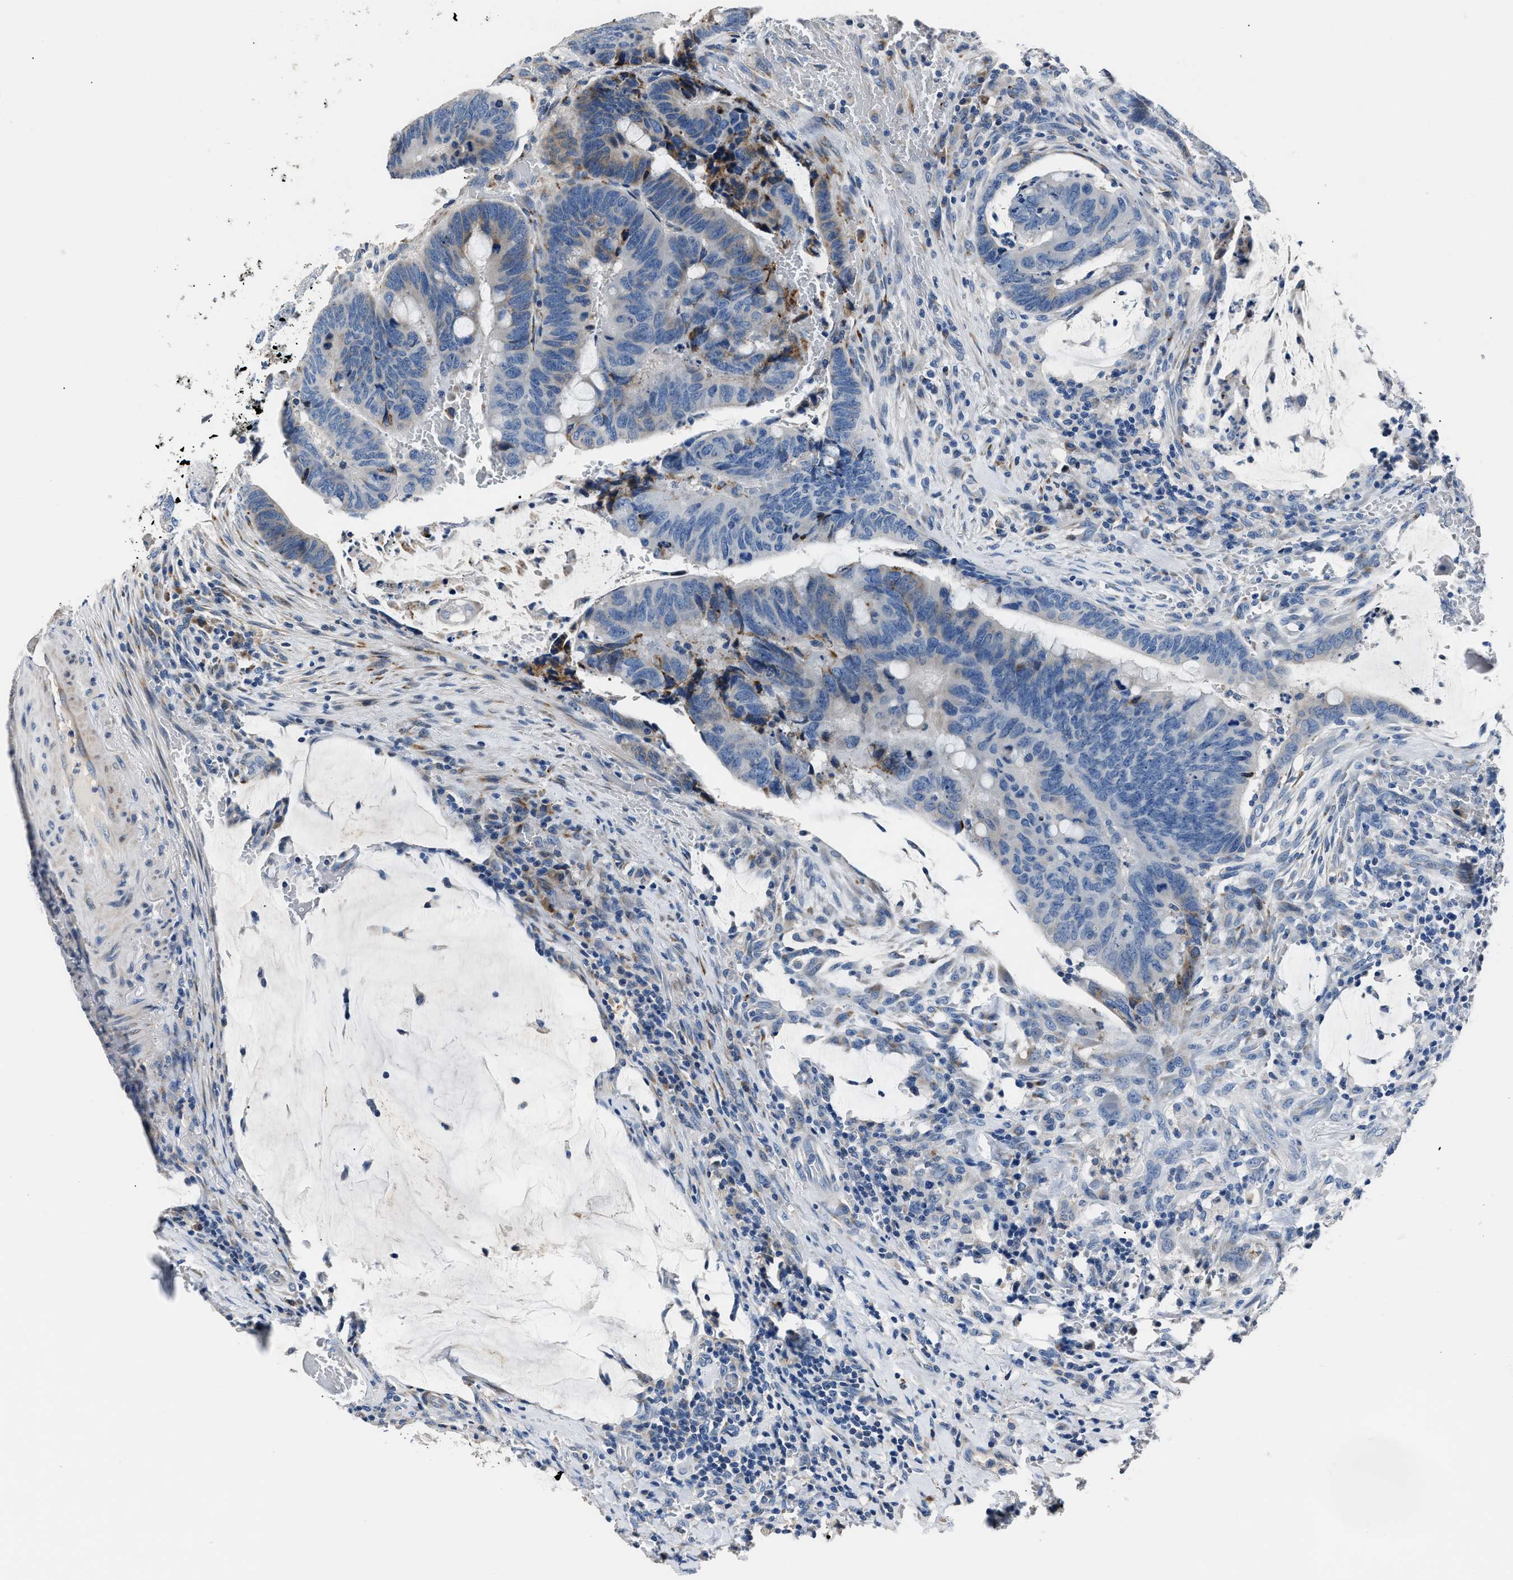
{"staining": {"intensity": "moderate", "quantity": "<25%", "location": "cytoplasmic/membranous"}, "tissue": "colorectal cancer", "cell_type": "Tumor cells", "image_type": "cancer", "snomed": [{"axis": "morphology", "description": "Normal tissue, NOS"}, {"axis": "morphology", "description": "Adenocarcinoma, NOS"}, {"axis": "topography", "description": "Rectum"}, {"axis": "topography", "description": "Peripheral nerve tissue"}], "caption": "A high-resolution image shows immunohistochemistry staining of colorectal cancer (adenocarcinoma), which shows moderate cytoplasmic/membranous staining in approximately <25% of tumor cells.", "gene": "DNAJC24", "patient": {"sex": "male", "age": 92}}